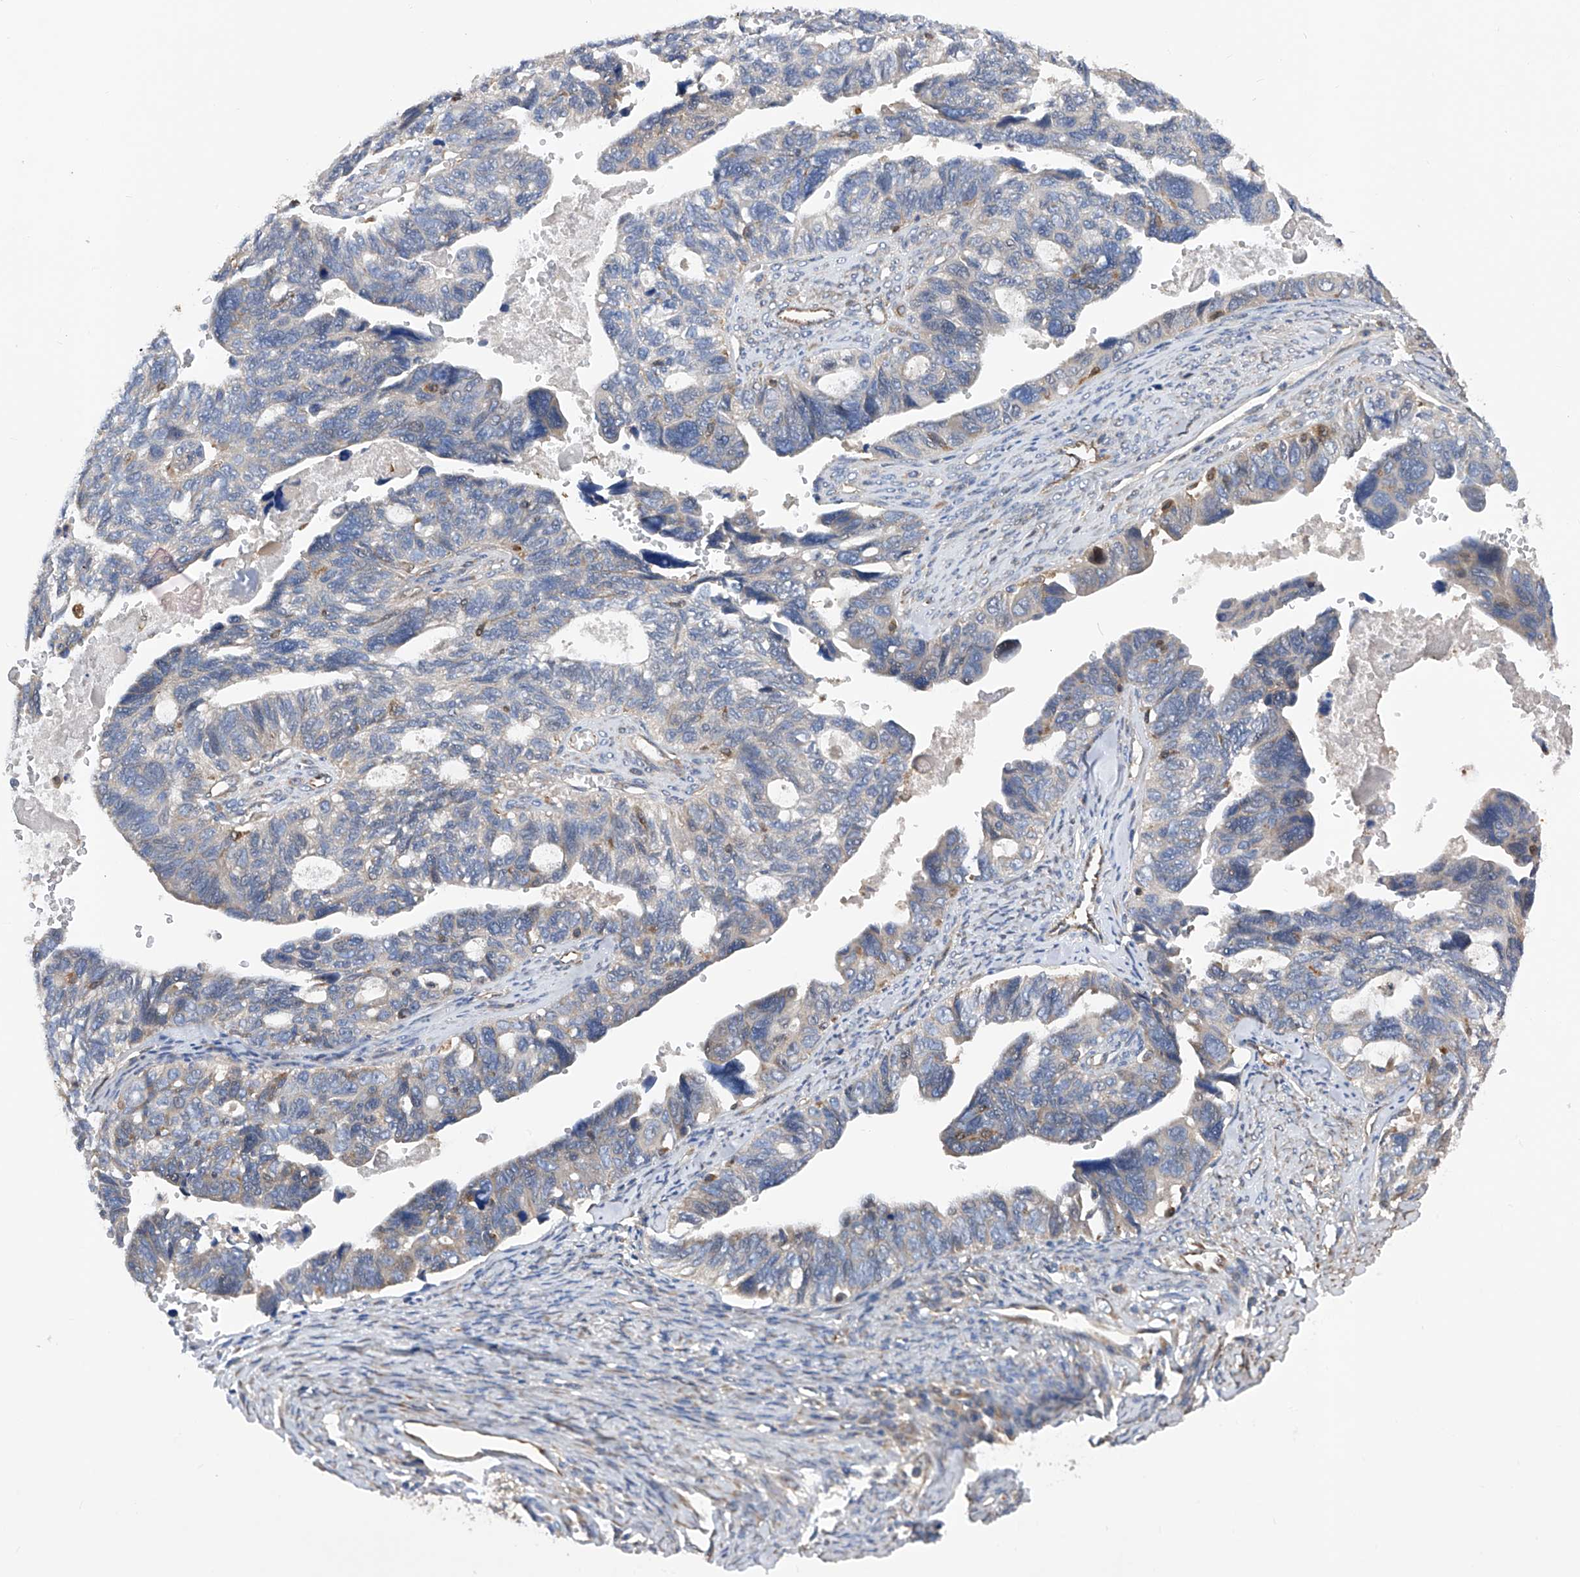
{"staining": {"intensity": "weak", "quantity": "<25%", "location": "cytoplasmic/membranous"}, "tissue": "ovarian cancer", "cell_type": "Tumor cells", "image_type": "cancer", "snomed": [{"axis": "morphology", "description": "Cystadenocarcinoma, serous, NOS"}, {"axis": "topography", "description": "Ovary"}], "caption": "This image is of ovarian cancer (serous cystadenocarcinoma) stained with immunohistochemistry (IHC) to label a protein in brown with the nuclei are counter-stained blue. There is no staining in tumor cells.", "gene": "SPATA20", "patient": {"sex": "female", "age": 79}}